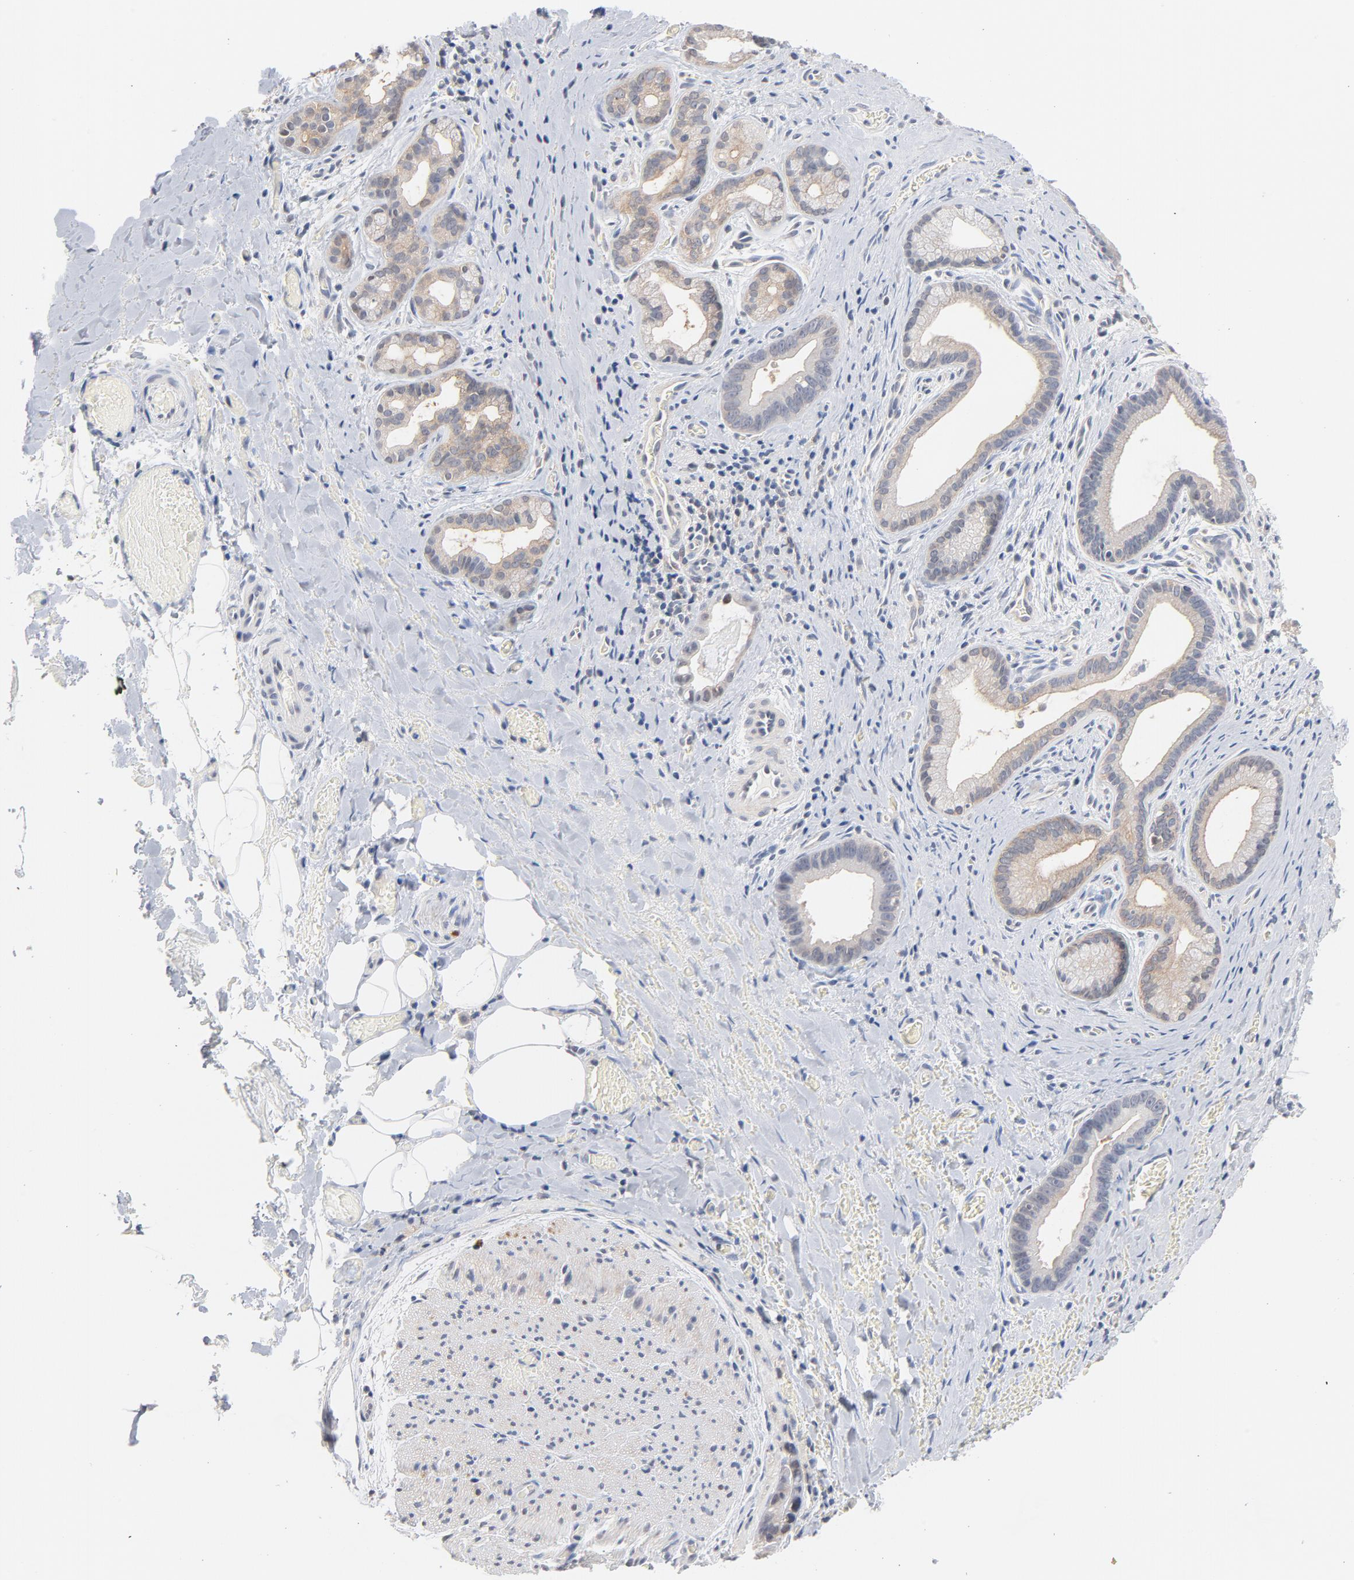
{"staining": {"intensity": "negative", "quantity": "none", "location": "none"}, "tissue": "liver cancer", "cell_type": "Tumor cells", "image_type": "cancer", "snomed": [{"axis": "morphology", "description": "Cholangiocarcinoma"}, {"axis": "topography", "description": "Liver"}], "caption": "This is a photomicrograph of IHC staining of liver cancer (cholangiocarcinoma), which shows no expression in tumor cells.", "gene": "UBL4A", "patient": {"sex": "female", "age": 55}}